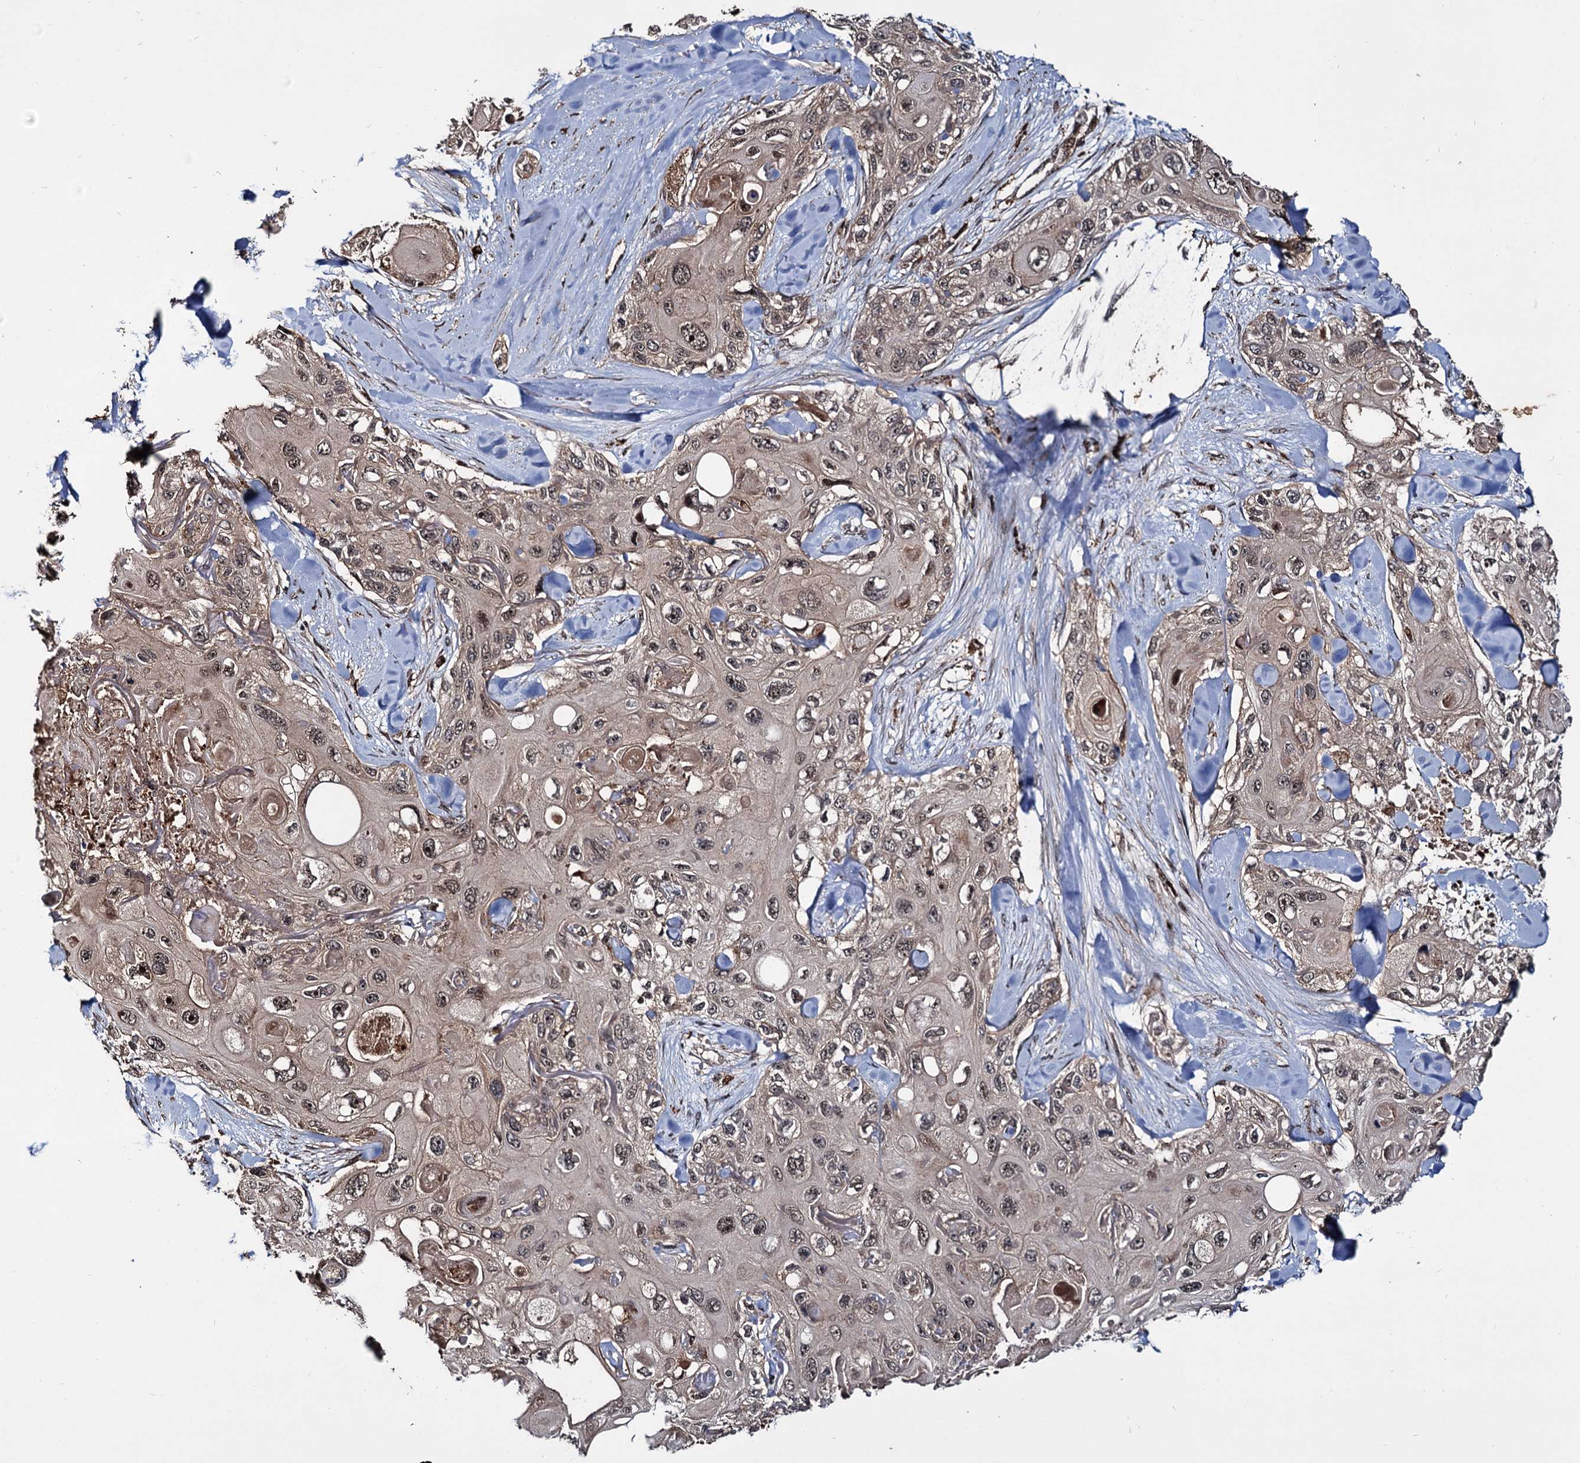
{"staining": {"intensity": "moderate", "quantity": ">75%", "location": "nuclear"}, "tissue": "skin cancer", "cell_type": "Tumor cells", "image_type": "cancer", "snomed": [{"axis": "morphology", "description": "Normal tissue, NOS"}, {"axis": "morphology", "description": "Squamous cell carcinoma, NOS"}, {"axis": "topography", "description": "Skin"}], "caption": "Skin cancer tissue displays moderate nuclear positivity in about >75% of tumor cells, visualized by immunohistochemistry.", "gene": "CEP192", "patient": {"sex": "male", "age": 72}}